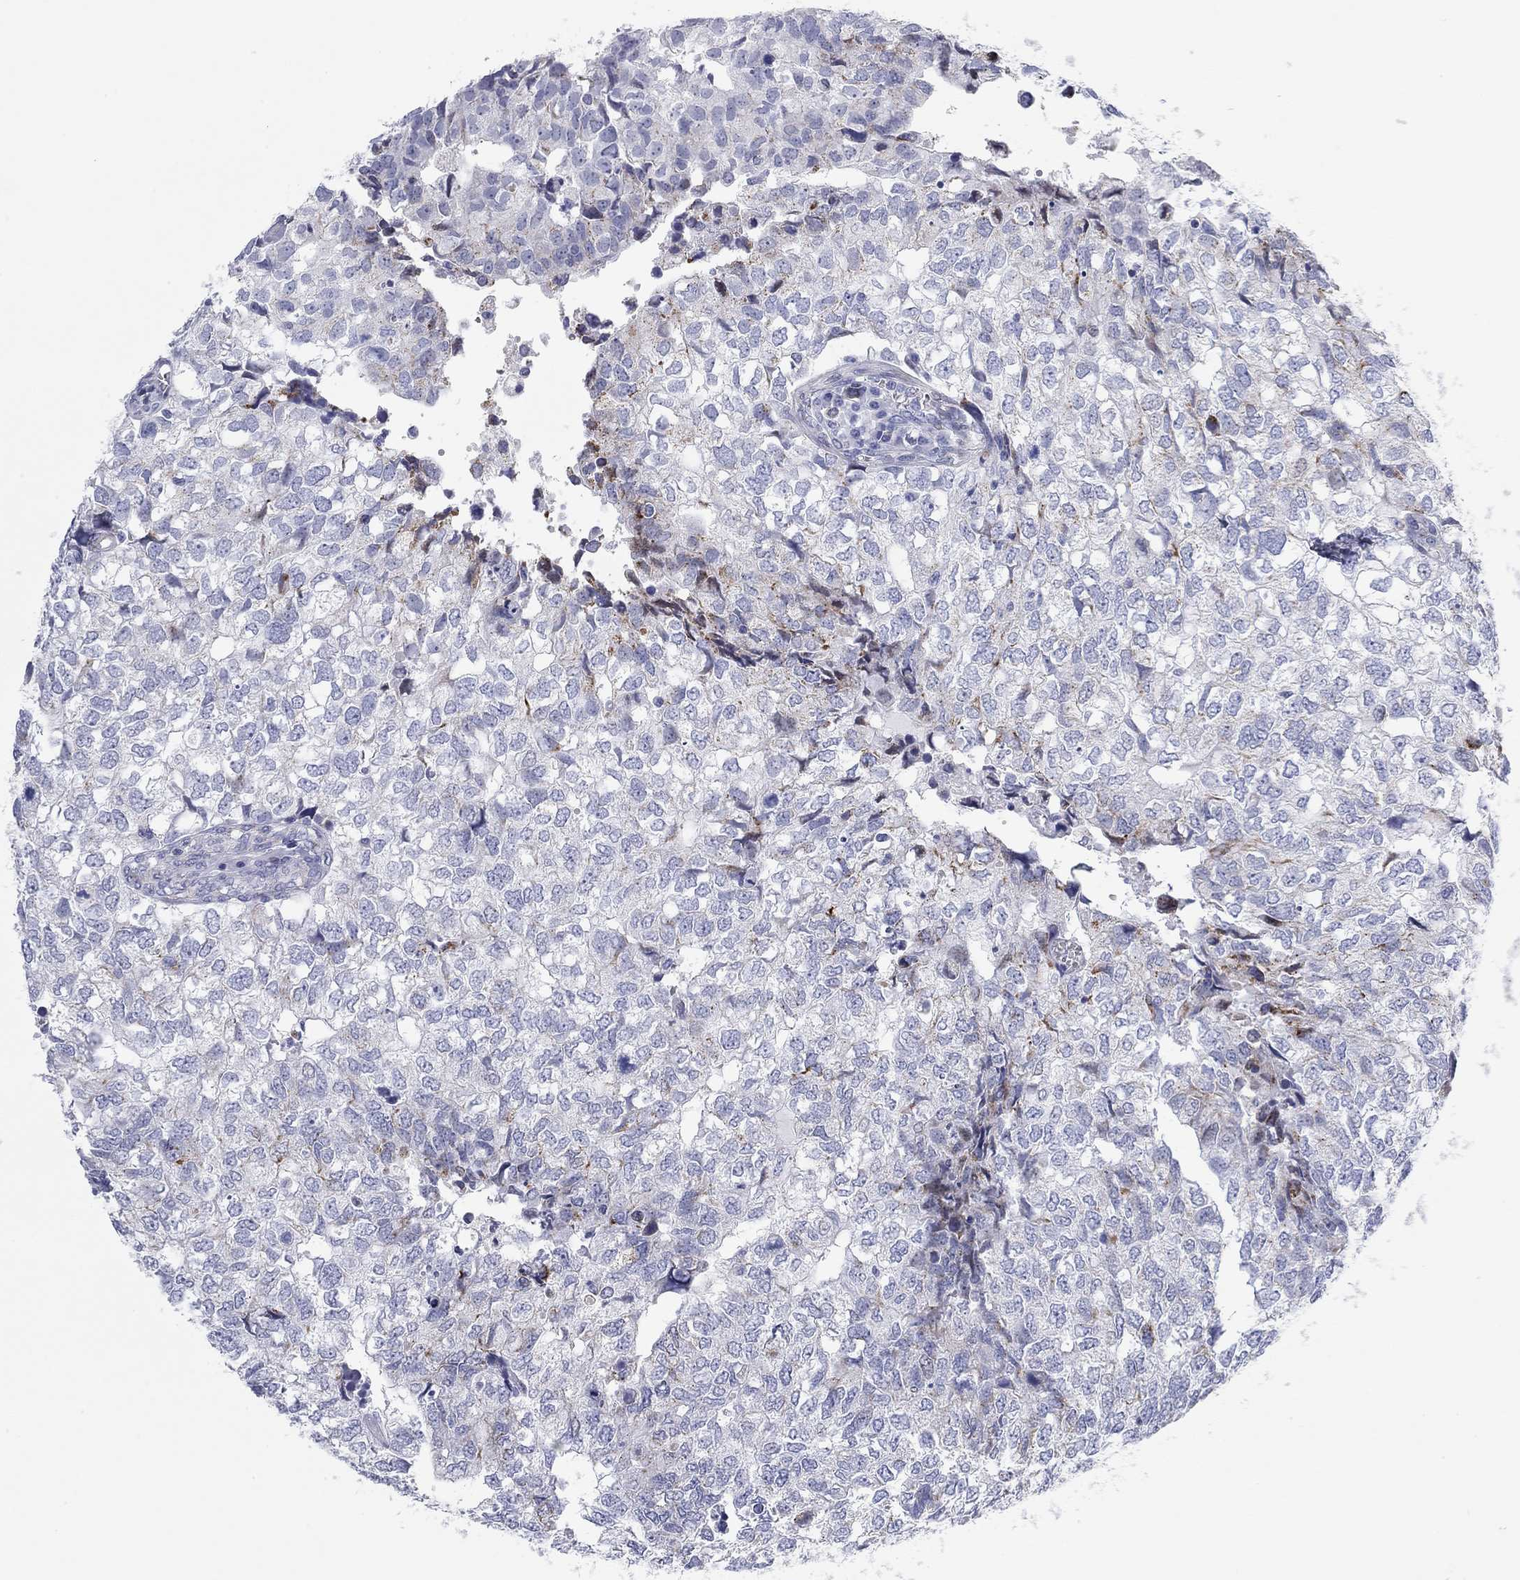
{"staining": {"intensity": "moderate", "quantity": "<25%", "location": "cytoplasmic/membranous"}, "tissue": "breast cancer", "cell_type": "Tumor cells", "image_type": "cancer", "snomed": [{"axis": "morphology", "description": "Duct carcinoma"}, {"axis": "topography", "description": "Breast"}], "caption": "Tumor cells exhibit moderate cytoplasmic/membranous expression in approximately <25% of cells in breast intraductal carcinoma.", "gene": "CHI3L2", "patient": {"sex": "female", "age": 30}}